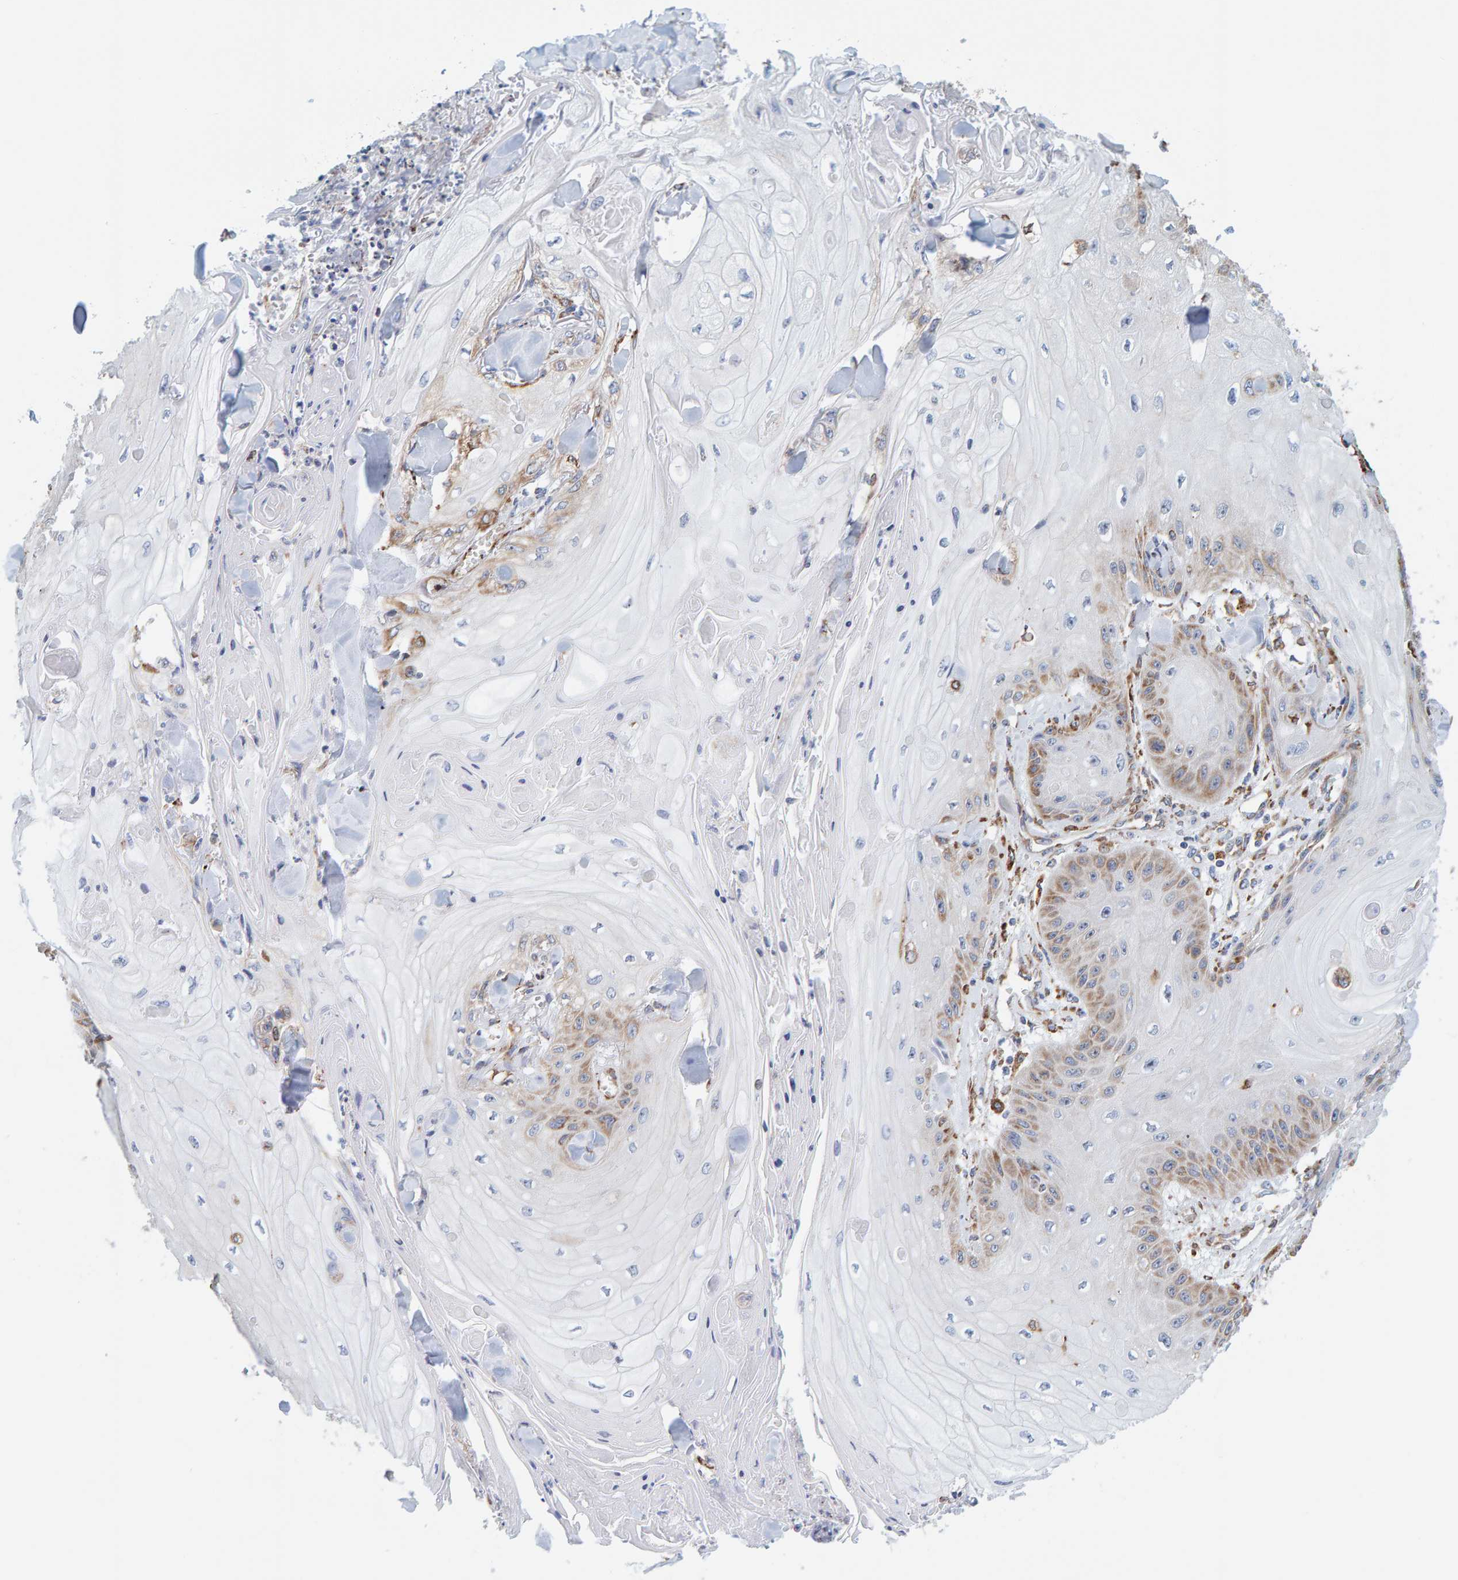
{"staining": {"intensity": "moderate", "quantity": "<25%", "location": "cytoplasmic/membranous"}, "tissue": "skin cancer", "cell_type": "Tumor cells", "image_type": "cancer", "snomed": [{"axis": "morphology", "description": "Squamous cell carcinoma, NOS"}, {"axis": "topography", "description": "Skin"}], "caption": "Brown immunohistochemical staining in human skin cancer exhibits moderate cytoplasmic/membranous expression in approximately <25% of tumor cells.", "gene": "SGPL1", "patient": {"sex": "male", "age": 74}}